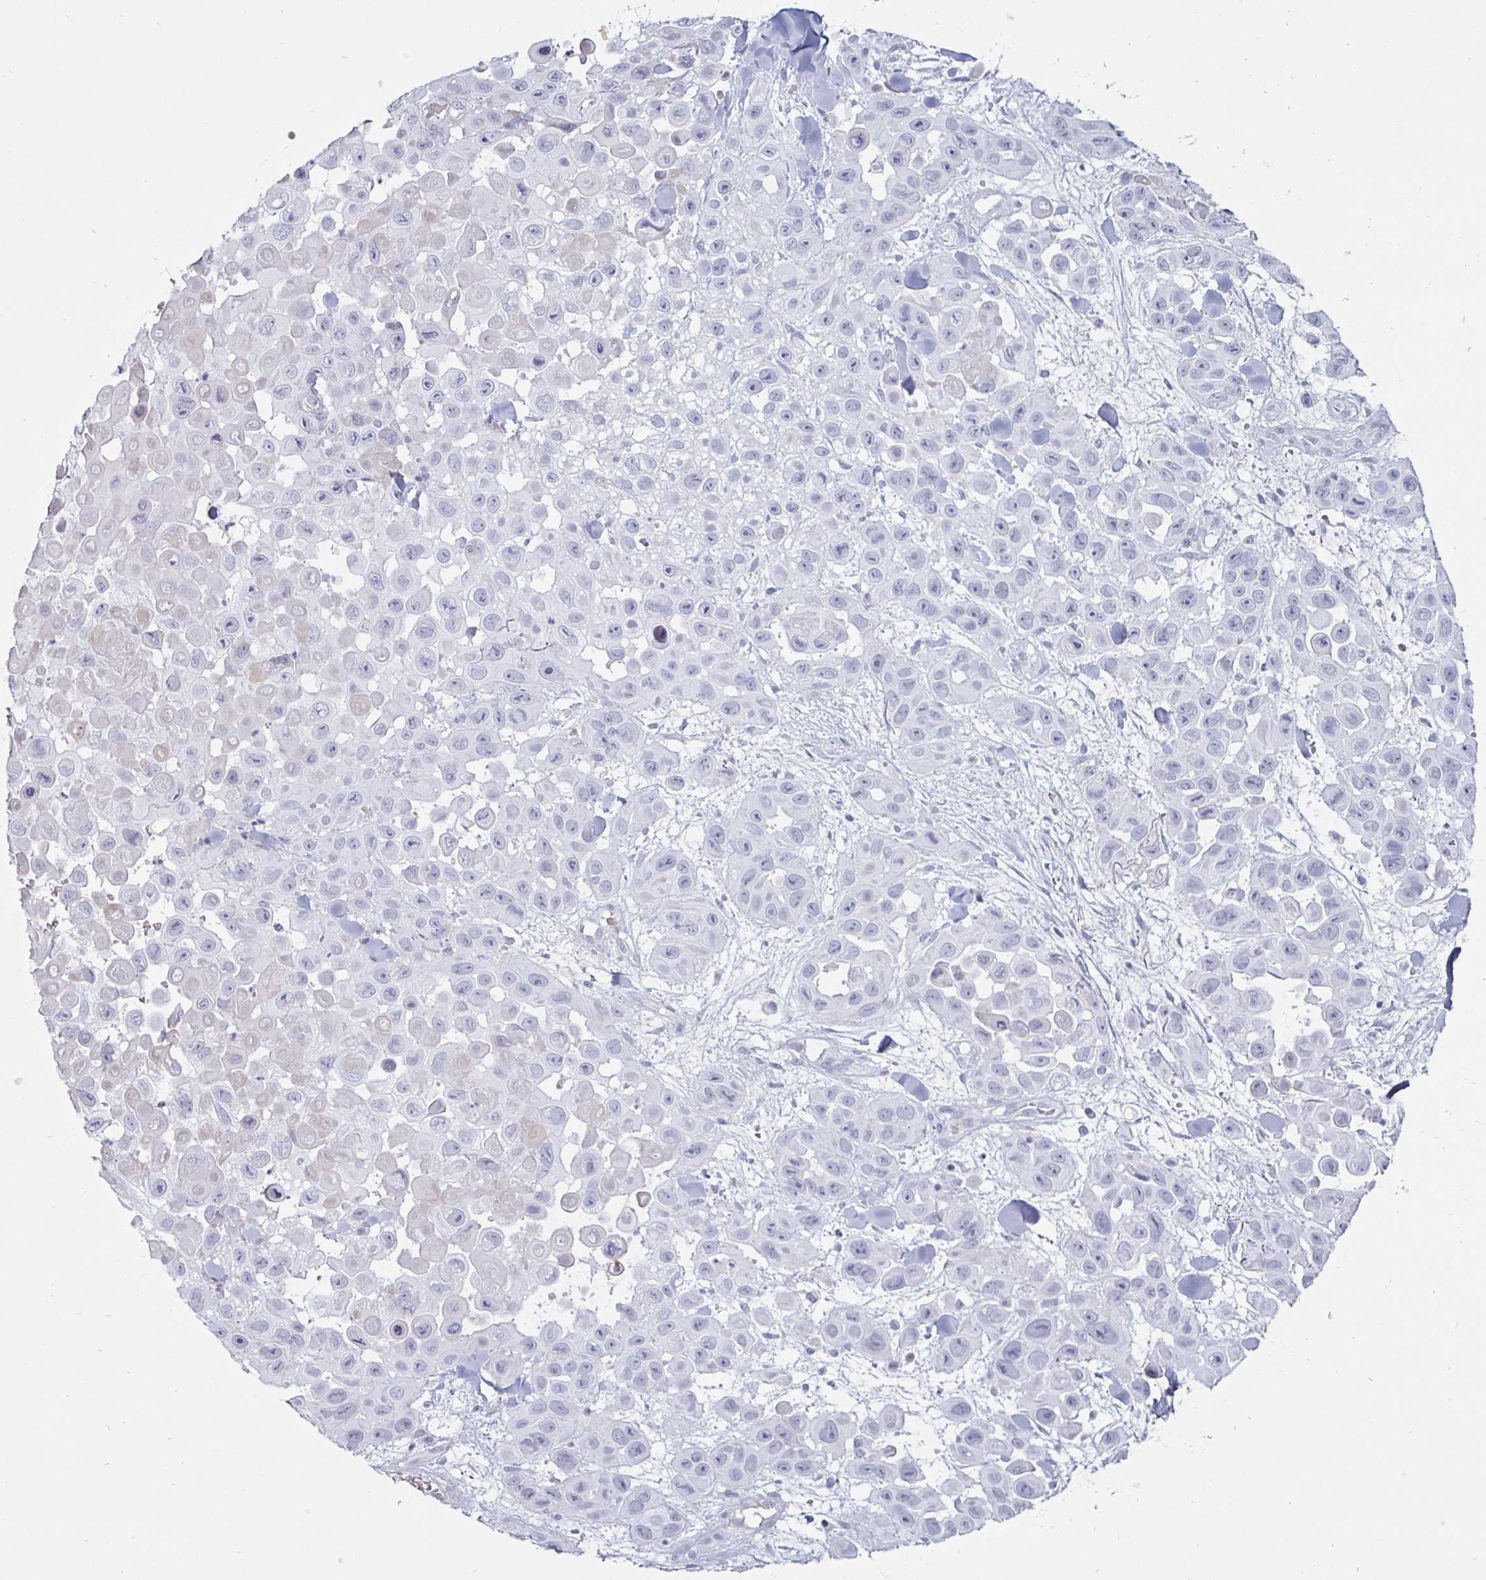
{"staining": {"intensity": "negative", "quantity": "none", "location": "none"}, "tissue": "skin cancer", "cell_type": "Tumor cells", "image_type": "cancer", "snomed": [{"axis": "morphology", "description": "Squamous cell carcinoma, NOS"}, {"axis": "topography", "description": "Skin"}], "caption": "A photomicrograph of human skin cancer (squamous cell carcinoma) is negative for staining in tumor cells.", "gene": "OOSP2", "patient": {"sex": "male", "age": 81}}